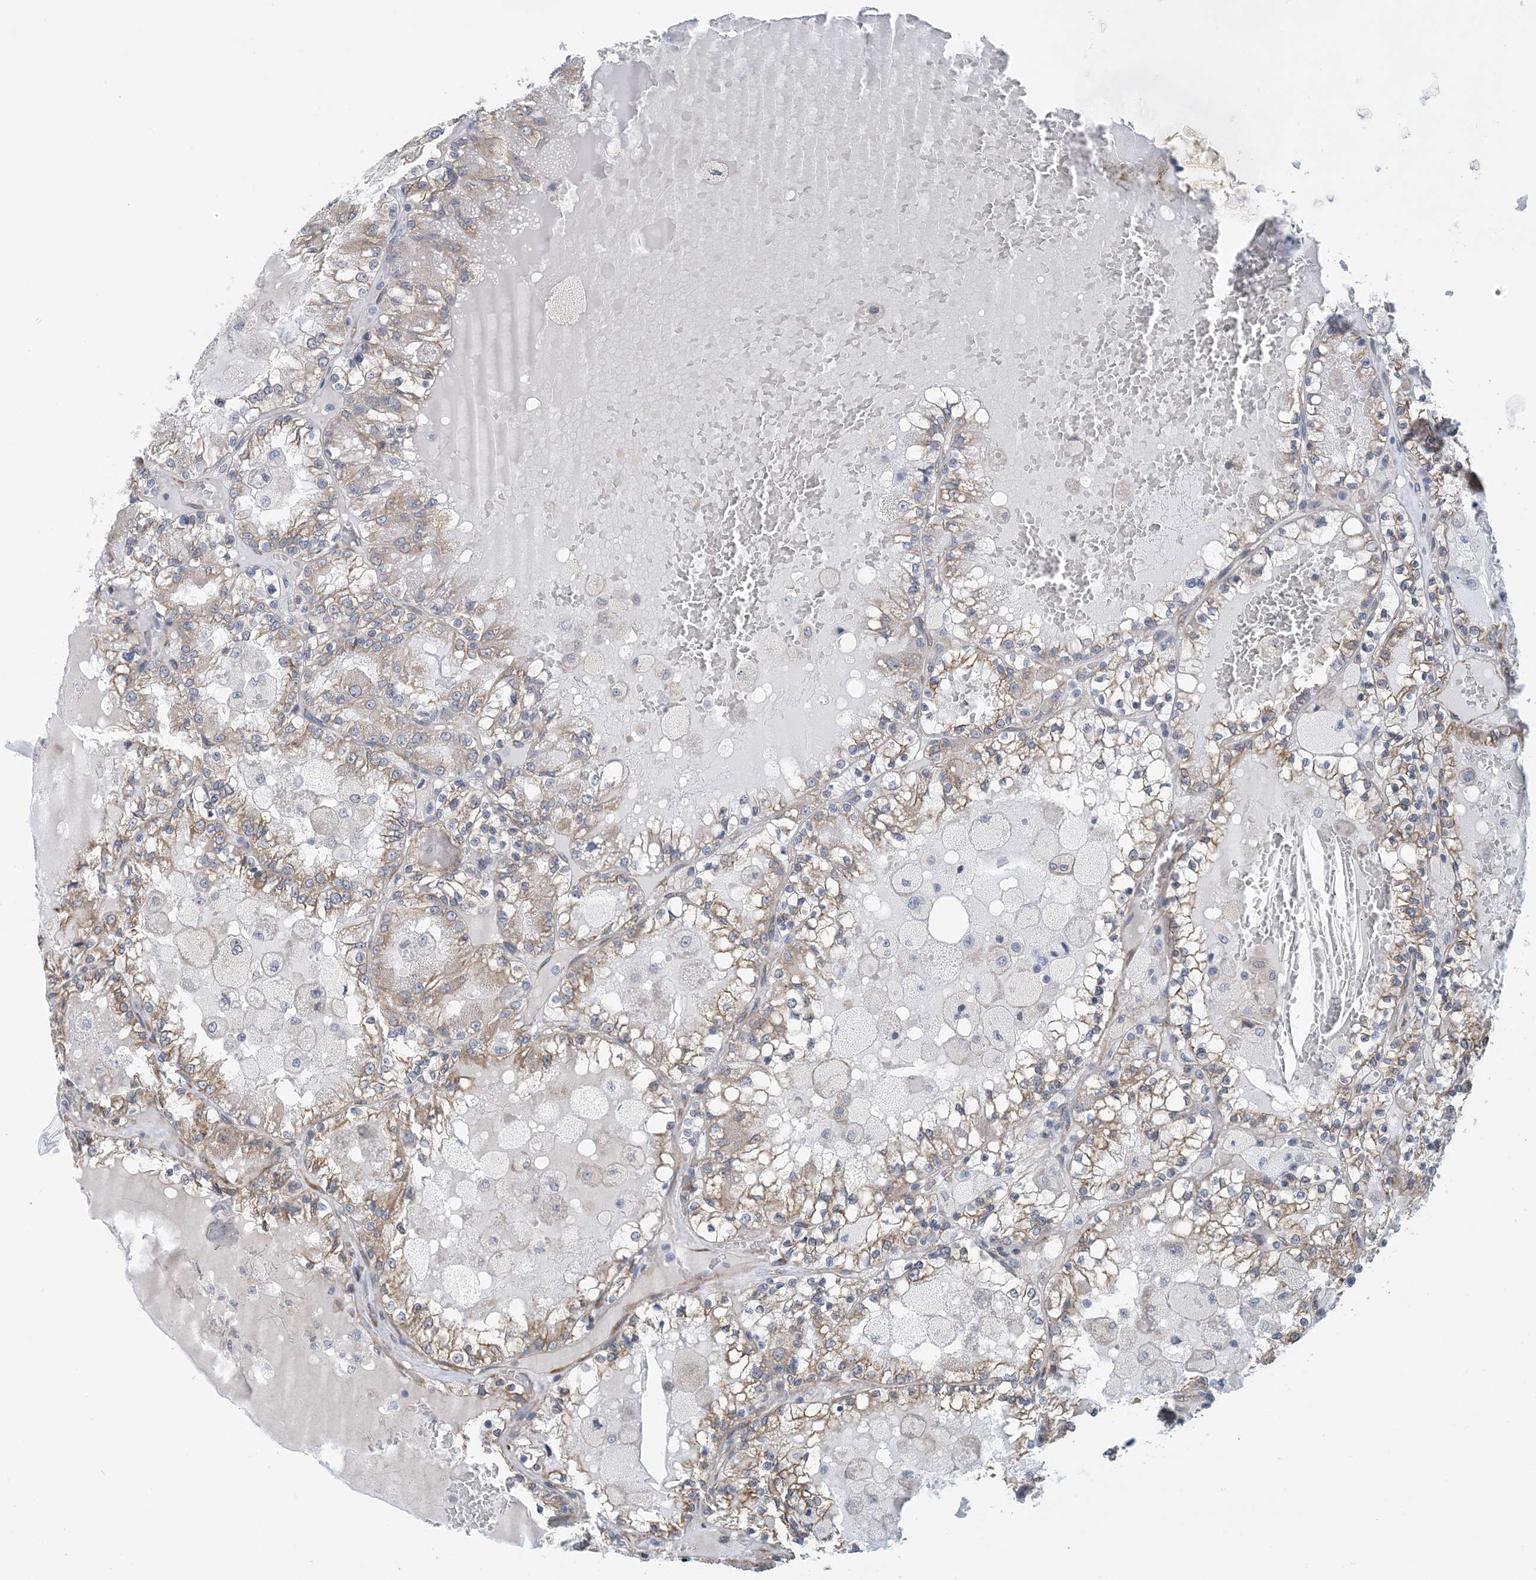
{"staining": {"intensity": "moderate", "quantity": "25%-75%", "location": "cytoplasmic/membranous"}, "tissue": "renal cancer", "cell_type": "Tumor cells", "image_type": "cancer", "snomed": [{"axis": "morphology", "description": "Adenocarcinoma, NOS"}, {"axis": "topography", "description": "Kidney"}], "caption": "High-power microscopy captured an immunohistochemistry (IHC) micrograph of renal cancer (adenocarcinoma), revealing moderate cytoplasmic/membranous expression in approximately 25%-75% of tumor cells.", "gene": "CCDC14", "patient": {"sex": "female", "age": 56}}